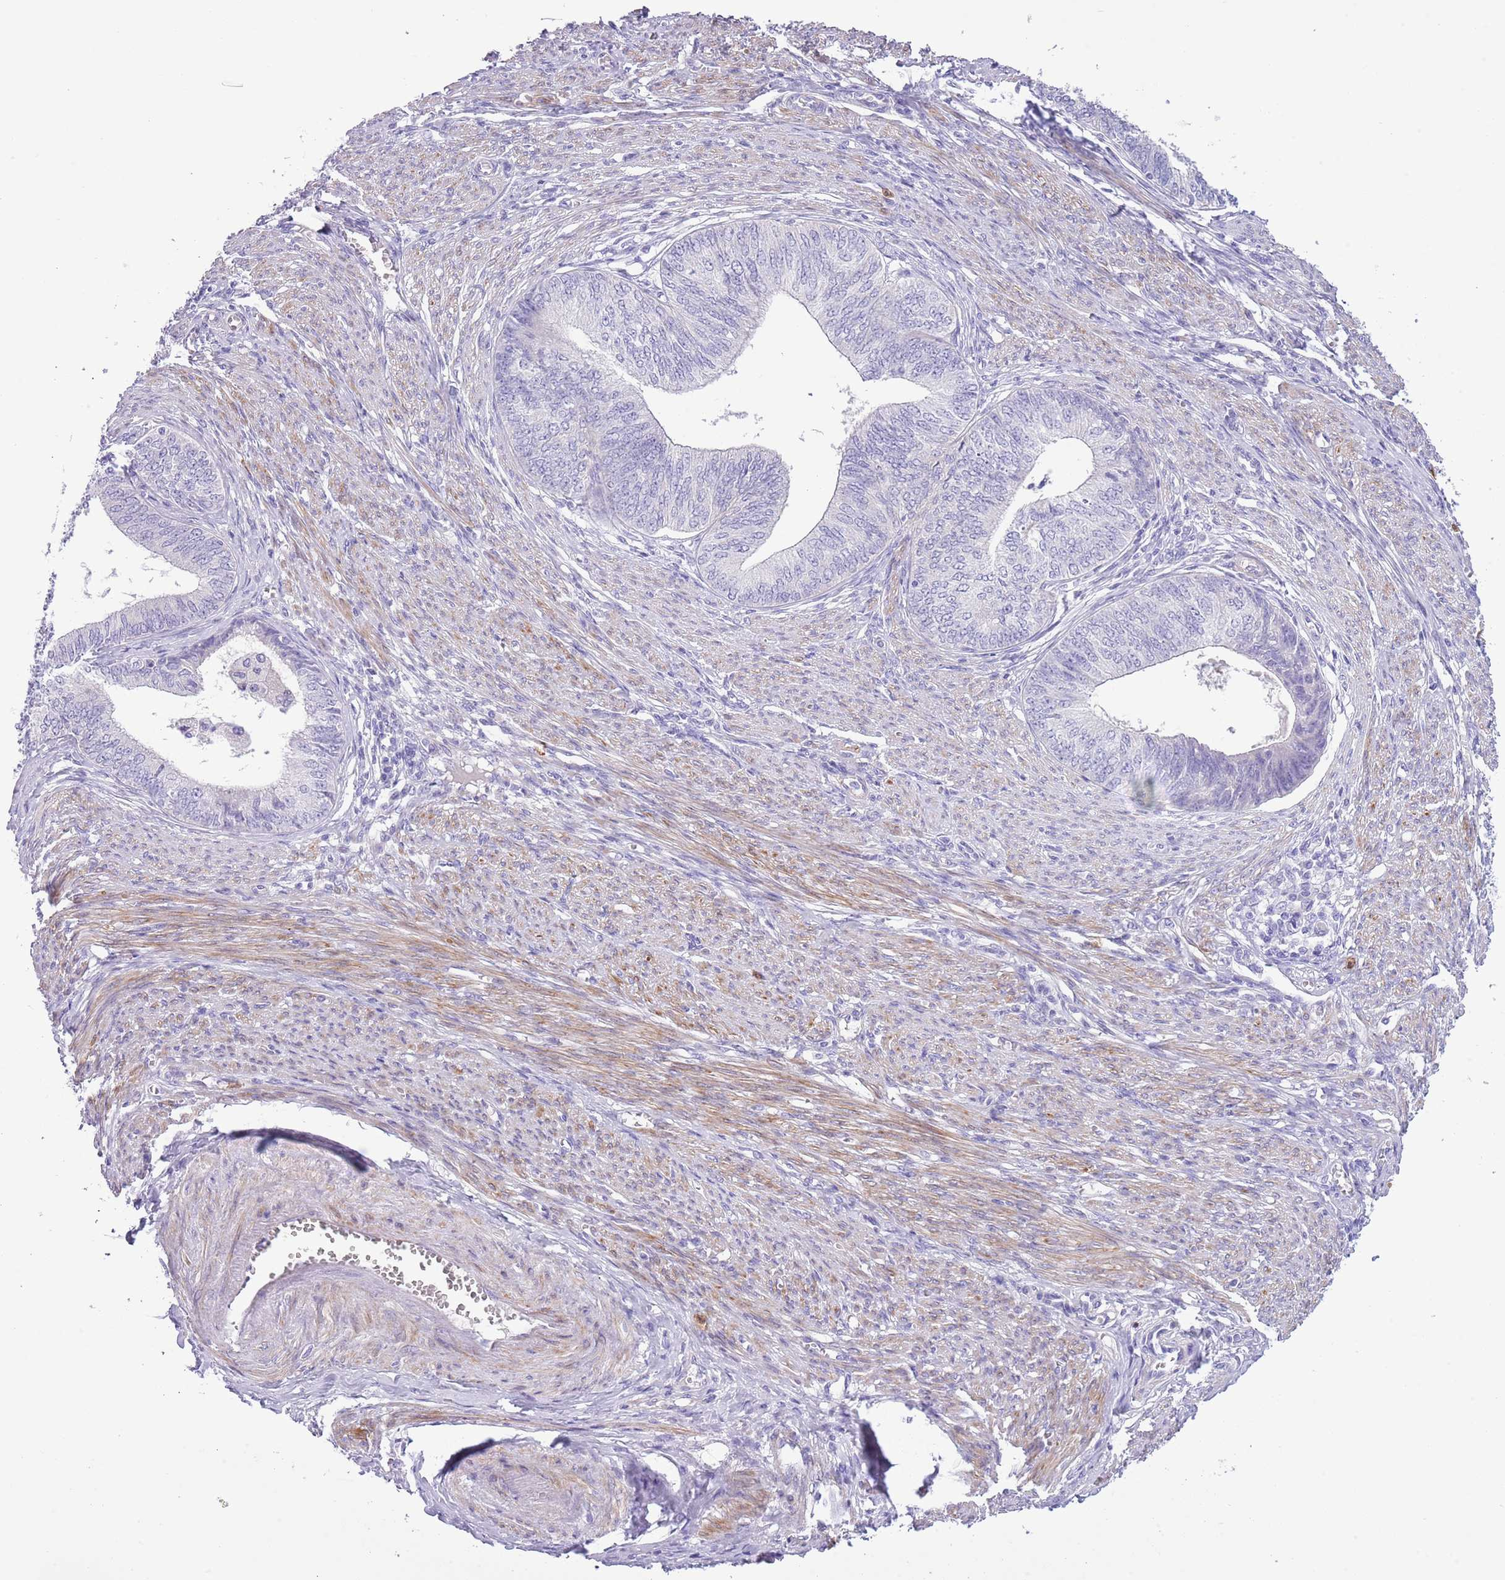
{"staining": {"intensity": "negative", "quantity": "none", "location": "none"}, "tissue": "endometrial cancer", "cell_type": "Tumor cells", "image_type": "cancer", "snomed": [{"axis": "morphology", "description": "Adenocarcinoma, NOS"}, {"axis": "topography", "description": "Endometrium"}], "caption": "This micrograph is of adenocarcinoma (endometrial) stained with immunohistochemistry to label a protein in brown with the nuclei are counter-stained blue. There is no staining in tumor cells.", "gene": "OR6M1", "patient": {"sex": "female", "age": 68}}